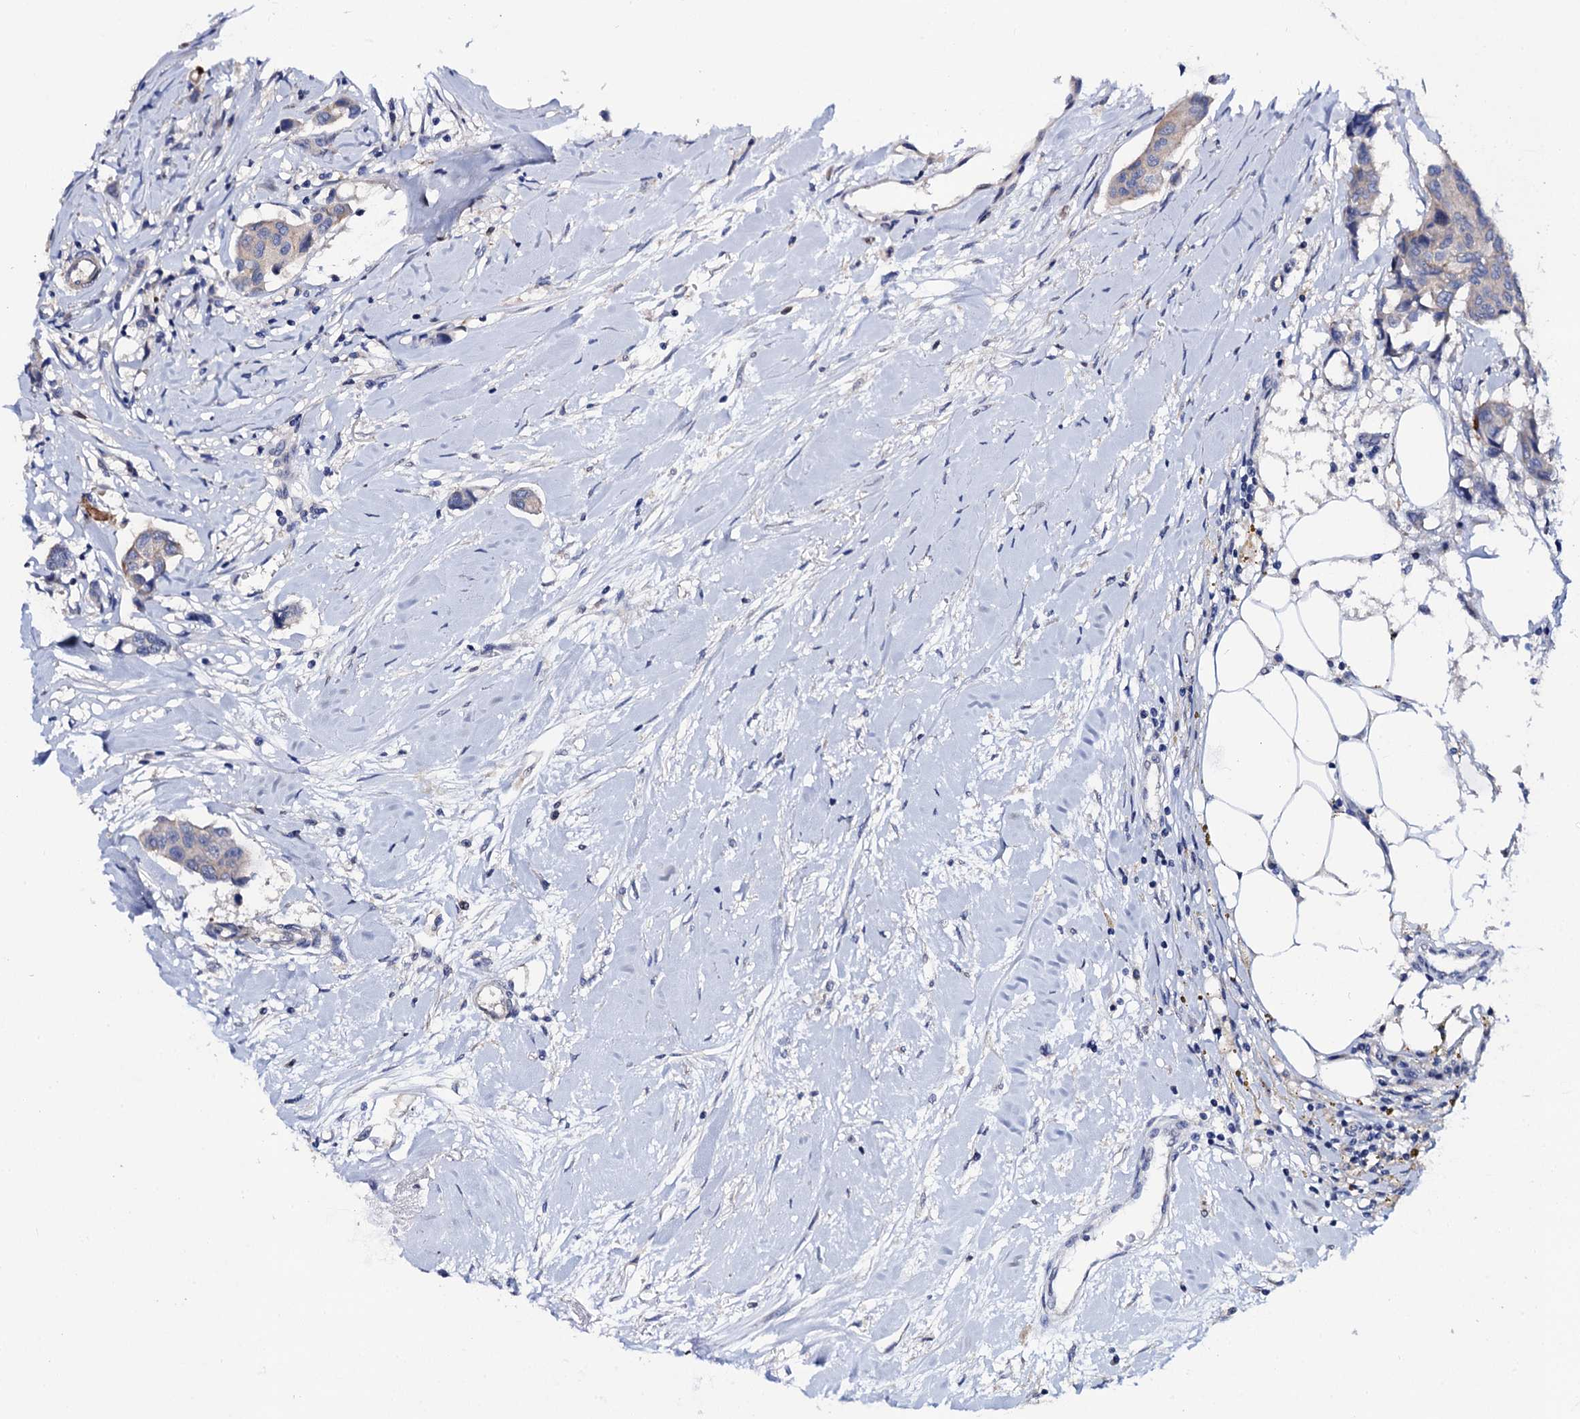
{"staining": {"intensity": "negative", "quantity": "none", "location": "none"}, "tissue": "breast cancer", "cell_type": "Tumor cells", "image_type": "cancer", "snomed": [{"axis": "morphology", "description": "Duct carcinoma"}, {"axis": "topography", "description": "Breast"}], "caption": "The micrograph displays no significant staining in tumor cells of breast infiltrating ductal carcinoma.", "gene": "ZDHHC18", "patient": {"sex": "female", "age": 80}}